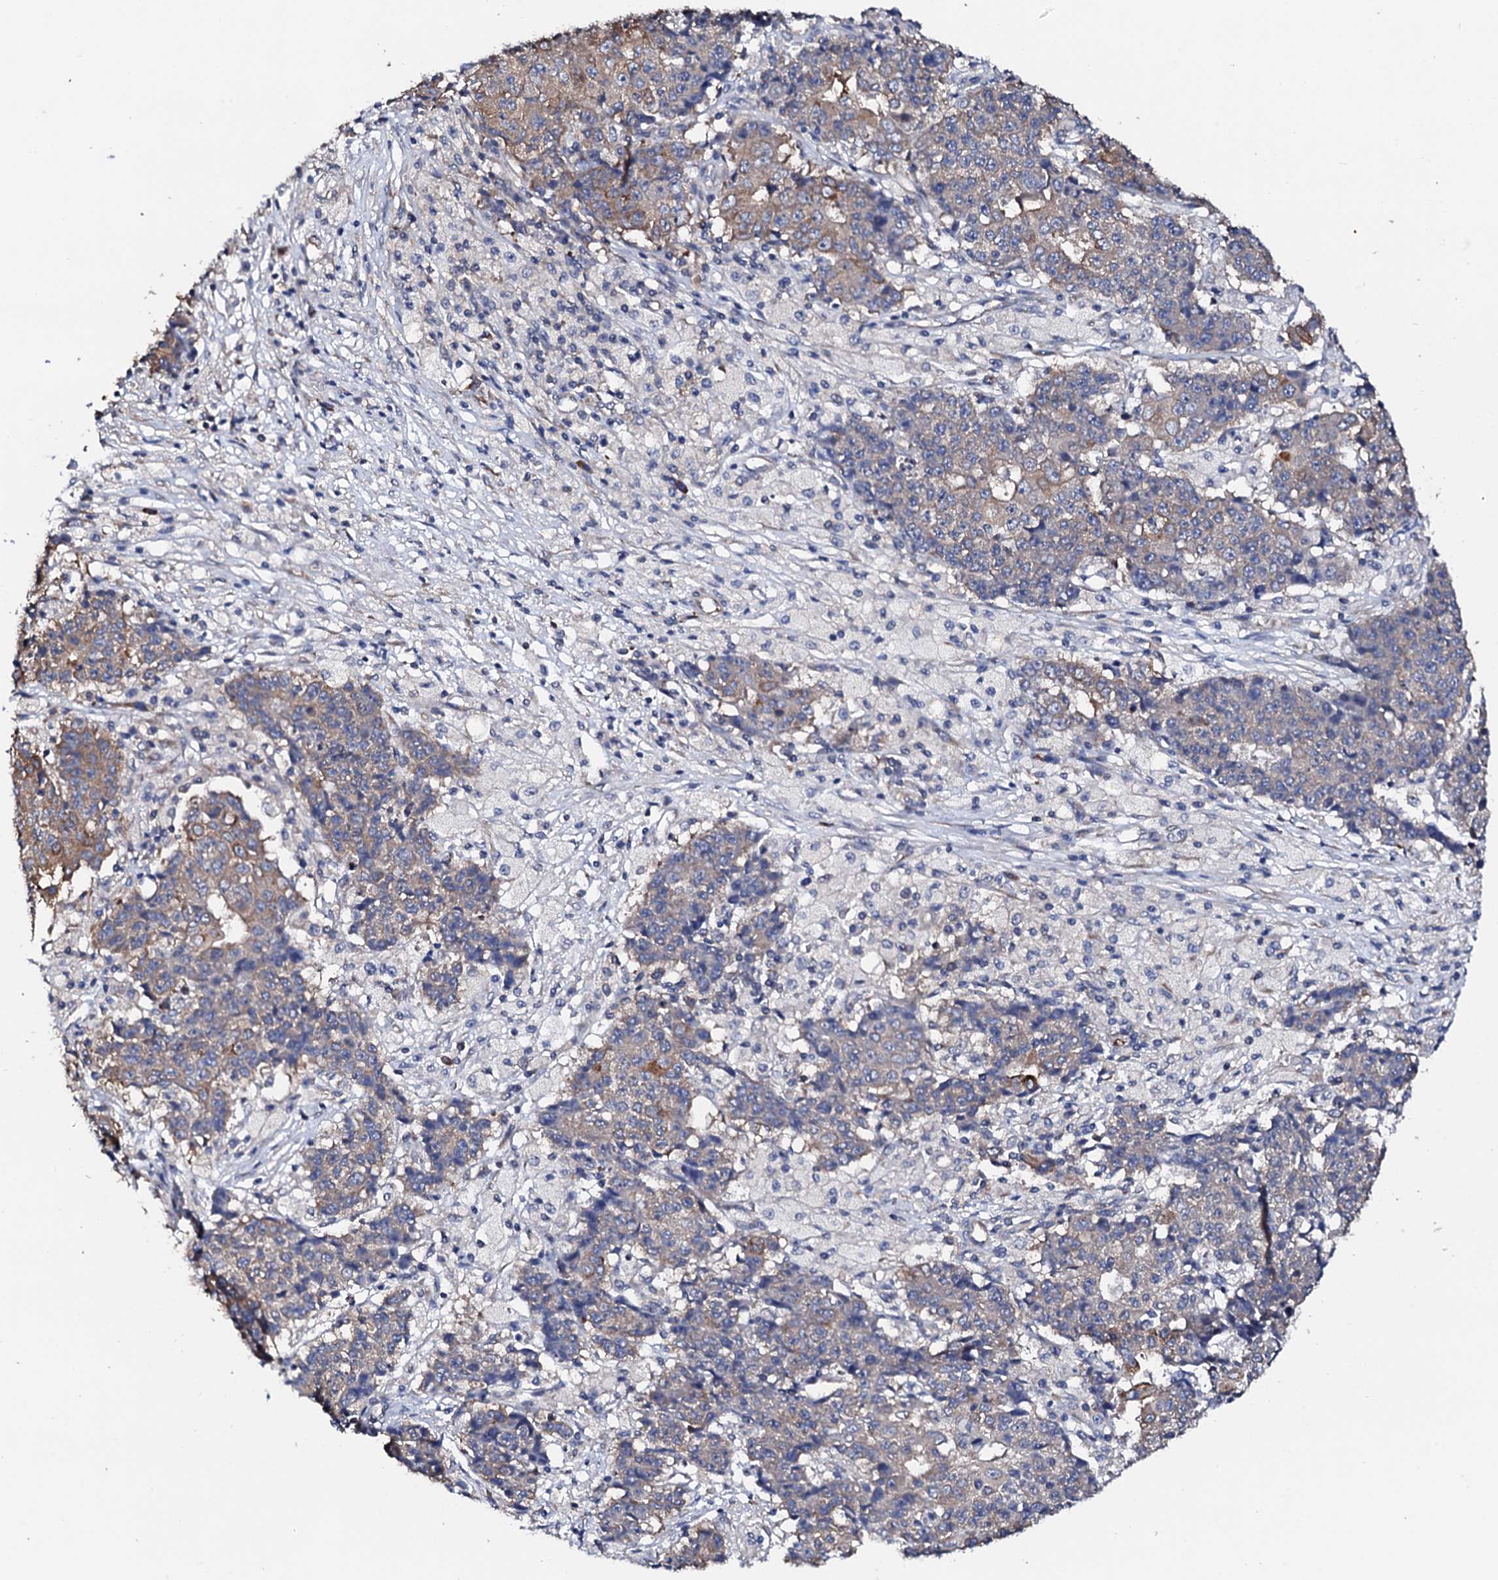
{"staining": {"intensity": "weak", "quantity": "25%-75%", "location": "cytoplasmic/membranous"}, "tissue": "ovarian cancer", "cell_type": "Tumor cells", "image_type": "cancer", "snomed": [{"axis": "morphology", "description": "Carcinoma, endometroid"}, {"axis": "topography", "description": "Ovary"}], "caption": "A brown stain labels weak cytoplasmic/membranous expression of a protein in human endometroid carcinoma (ovarian) tumor cells.", "gene": "NUP58", "patient": {"sex": "female", "age": 42}}